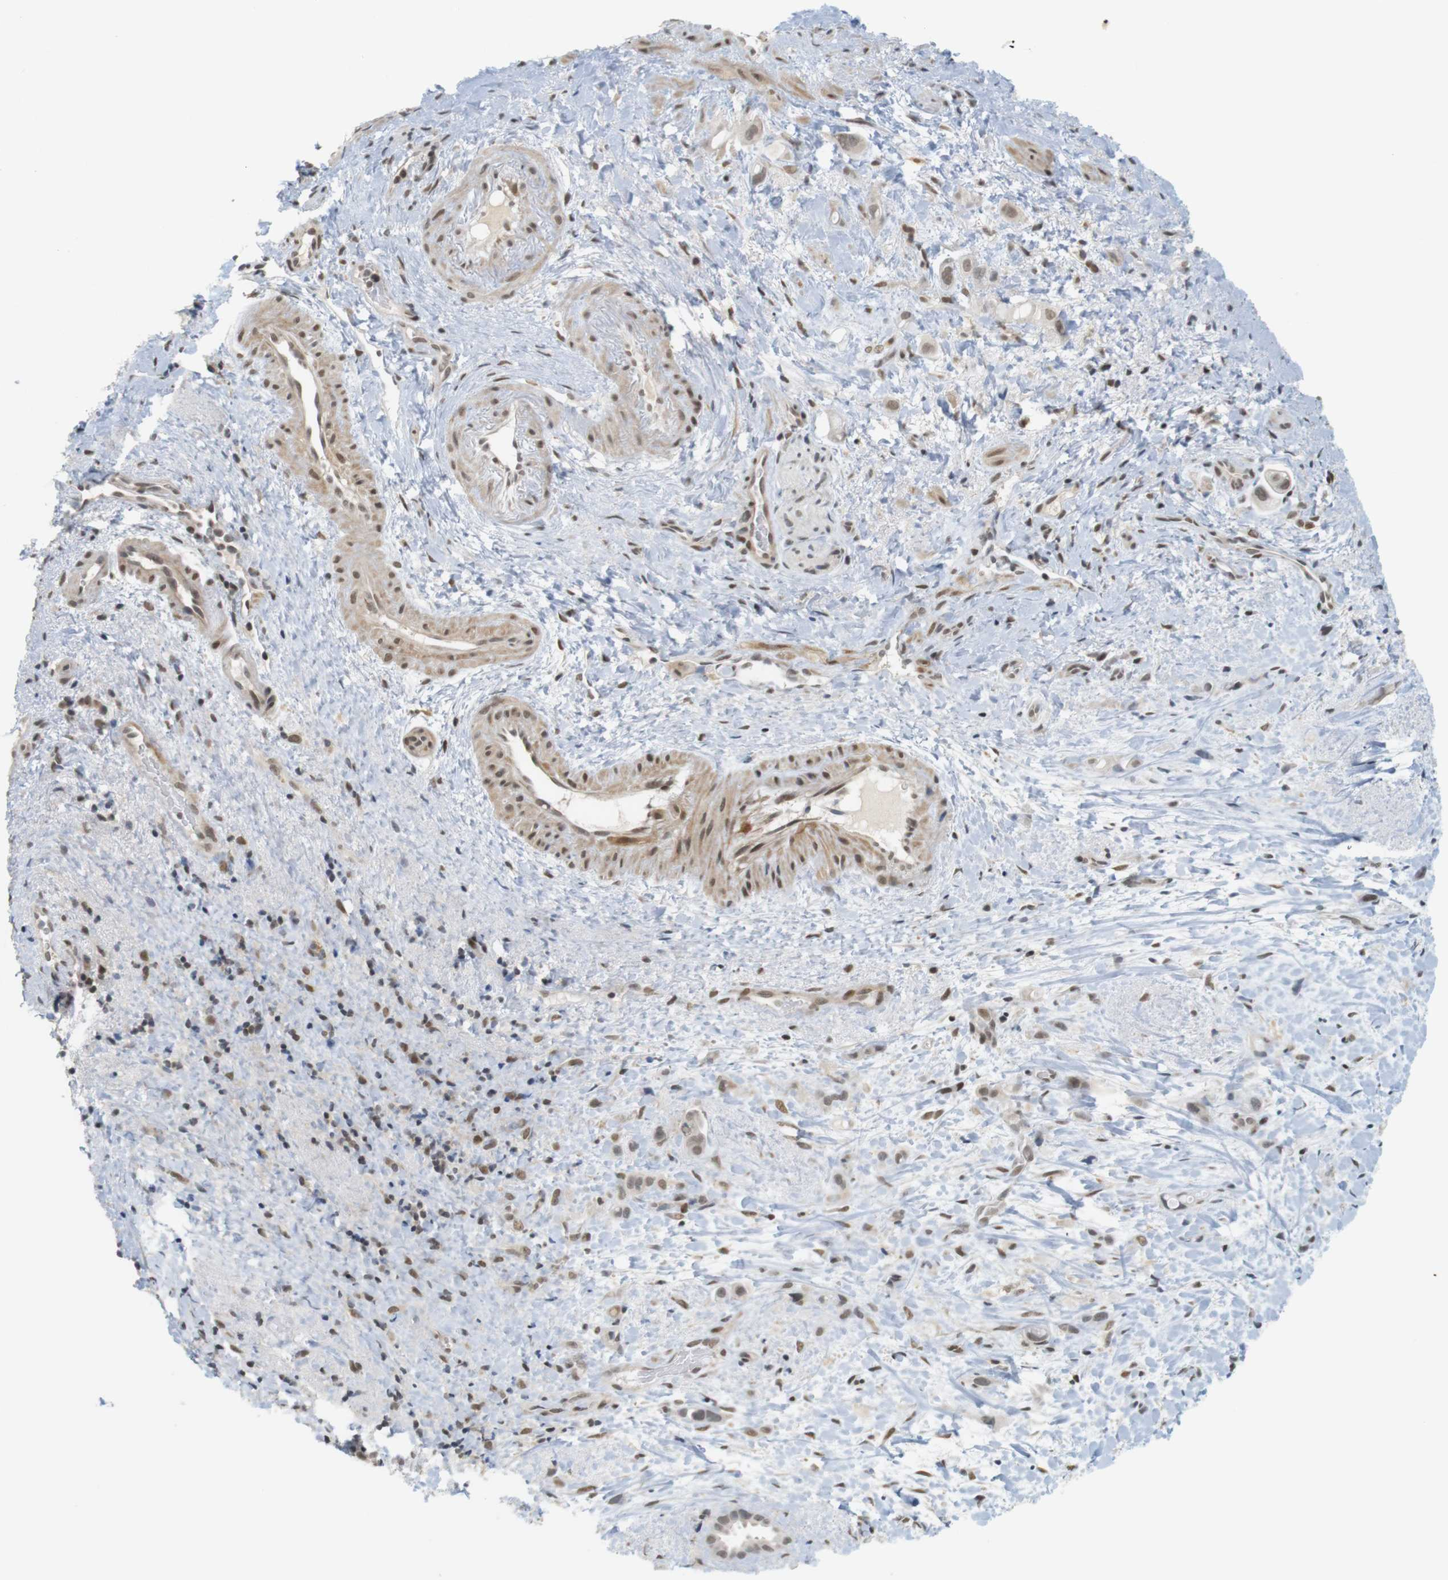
{"staining": {"intensity": "weak", "quantity": ">75%", "location": "nuclear"}, "tissue": "liver cancer", "cell_type": "Tumor cells", "image_type": "cancer", "snomed": [{"axis": "morphology", "description": "Cholangiocarcinoma"}, {"axis": "topography", "description": "Liver"}], "caption": "Cholangiocarcinoma (liver) stained with IHC reveals weak nuclear expression in approximately >75% of tumor cells.", "gene": "BRD4", "patient": {"sex": "female", "age": 65}}